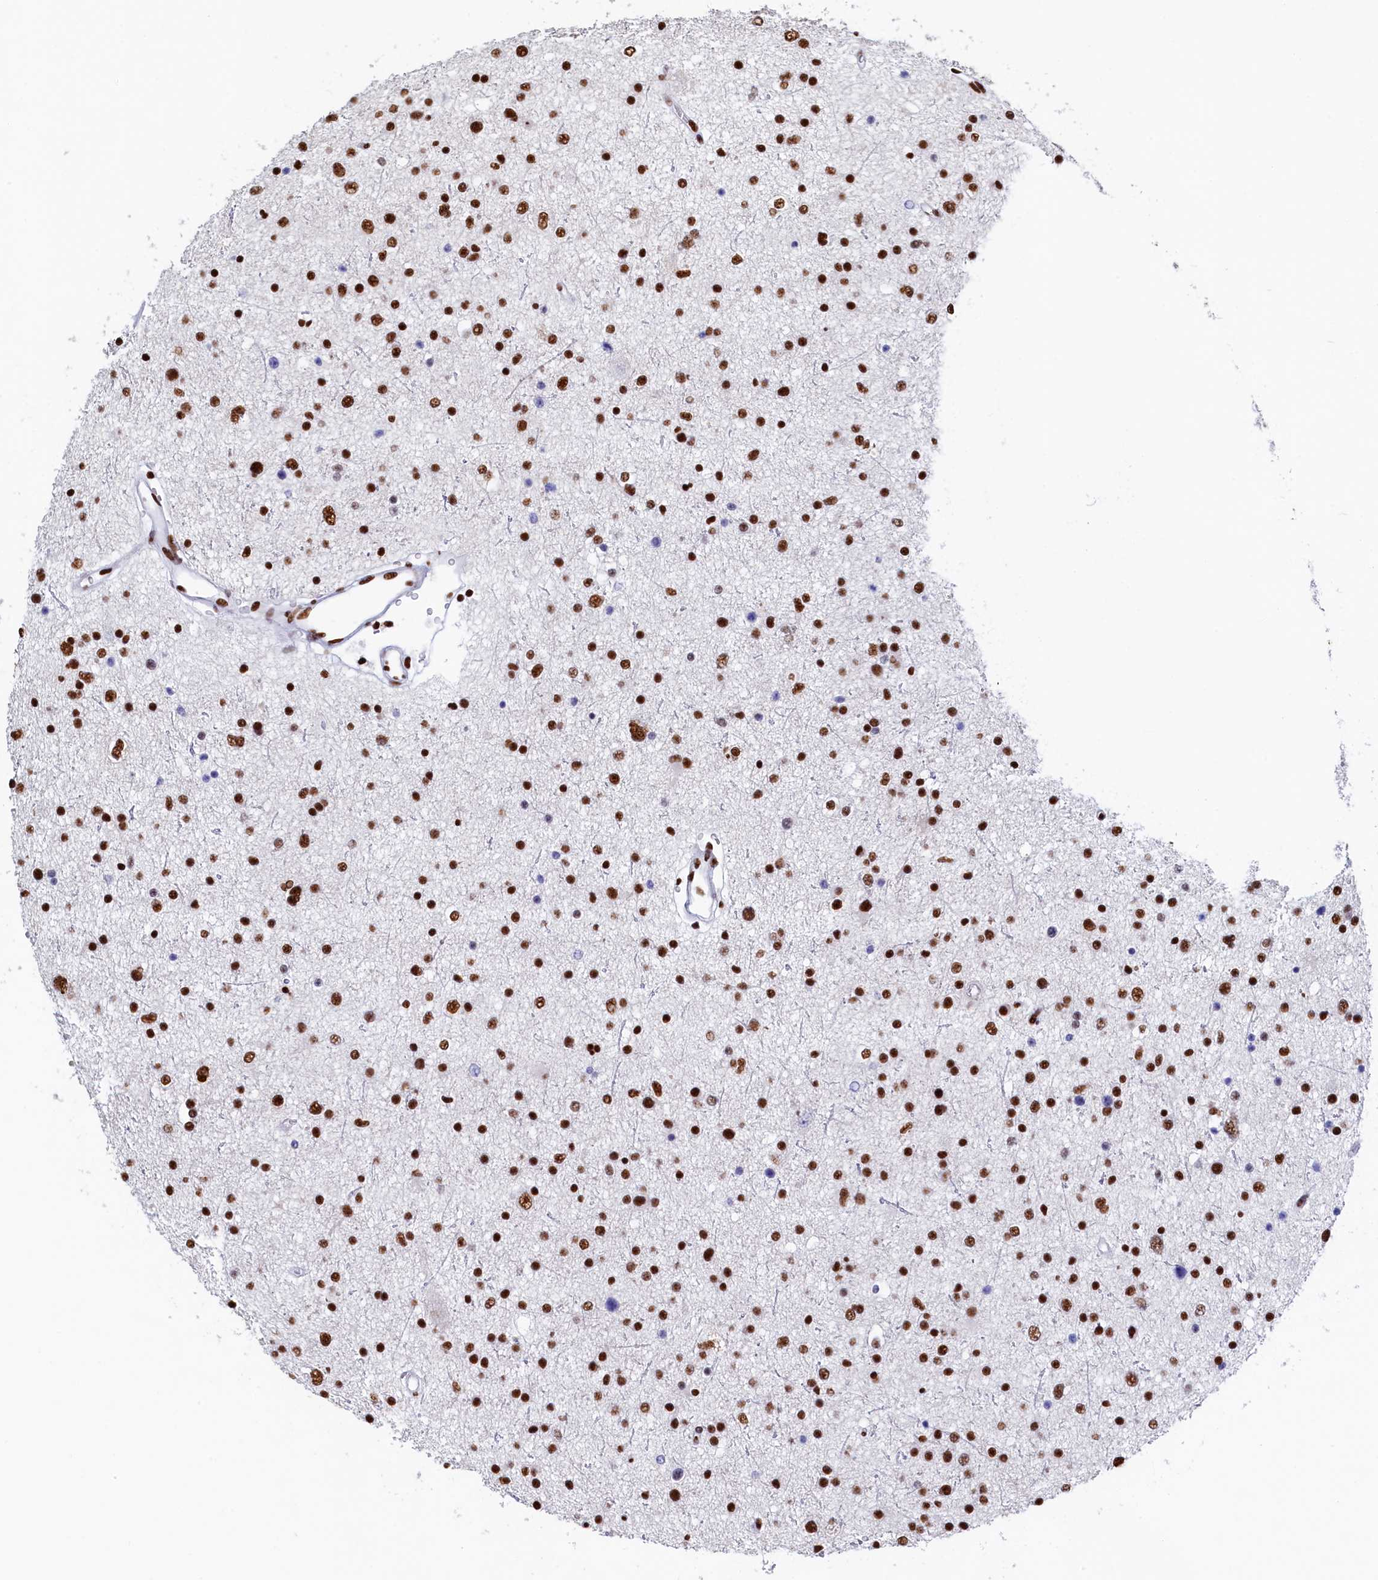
{"staining": {"intensity": "strong", "quantity": ">75%", "location": "nuclear"}, "tissue": "glioma", "cell_type": "Tumor cells", "image_type": "cancer", "snomed": [{"axis": "morphology", "description": "Glioma, malignant, Low grade"}, {"axis": "topography", "description": "Brain"}], "caption": "IHC of human glioma exhibits high levels of strong nuclear positivity in about >75% of tumor cells.", "gene": "MOSPD3", "patient": {"sex": "female", "age": 37}}